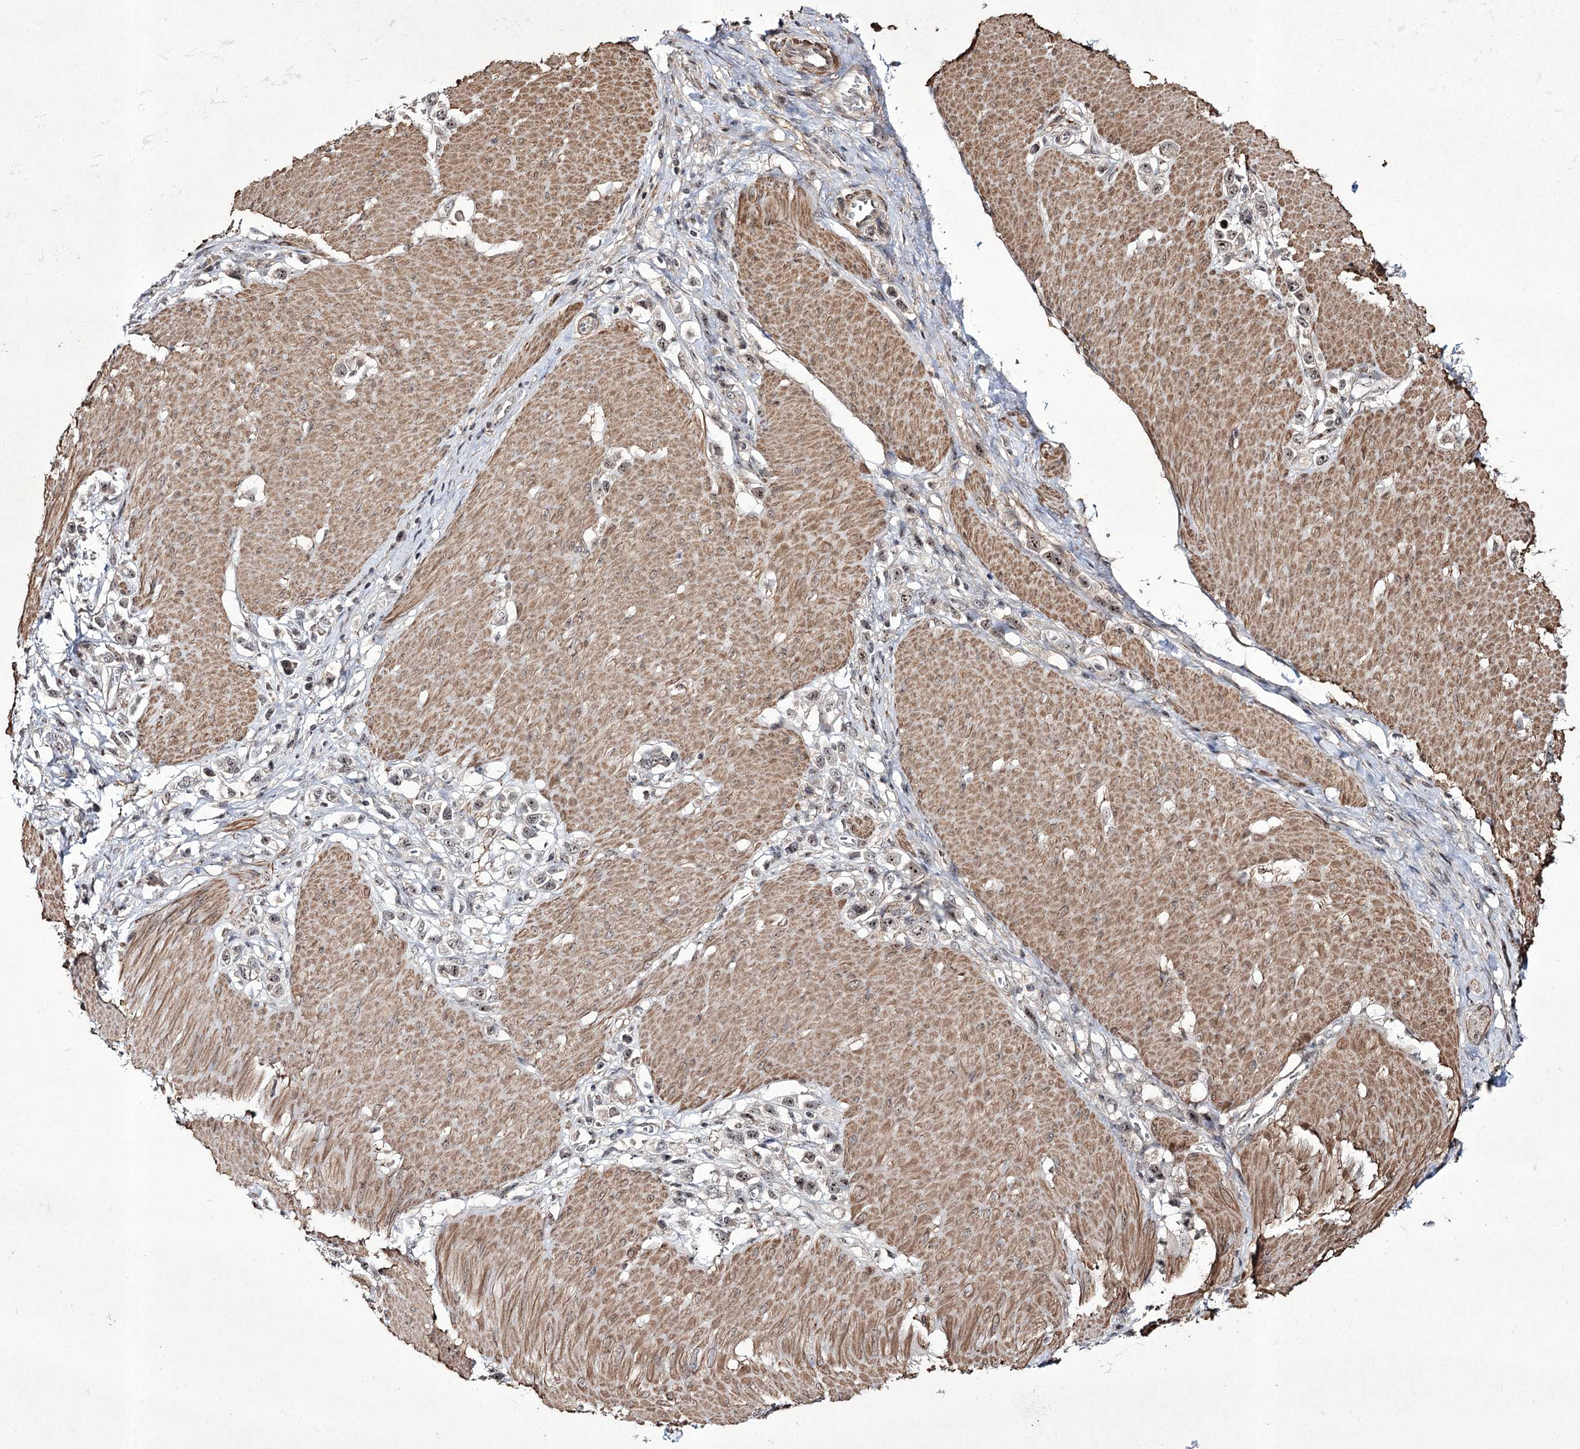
{"staining": {"intensity": "weak", "quantity": "25%-75%", "location": "nuclear"}, "tissue": "stomach cancer", "cell_type": "Tumor cells", "image_type": "cancer", "snomed": [{"axis": "morphology", "description": "Normal tissue, NOS"}, {"axis": "morphology", "description": "Adenocarcinoma, NOS"}, {"axis": "topography", "description": "Stomach, upper"}, {"axis": "topography", "description": "Stomach"}], "caption": "This micrograph demonstrates immunohistochemistry (IHC) staining of human stomach adenocarcinoma, with low weak nuclear staining in approximately 25%-75% of tumor cells.", "gene": "CCDC59", "patient": {"sex": "female", "age": 65}}